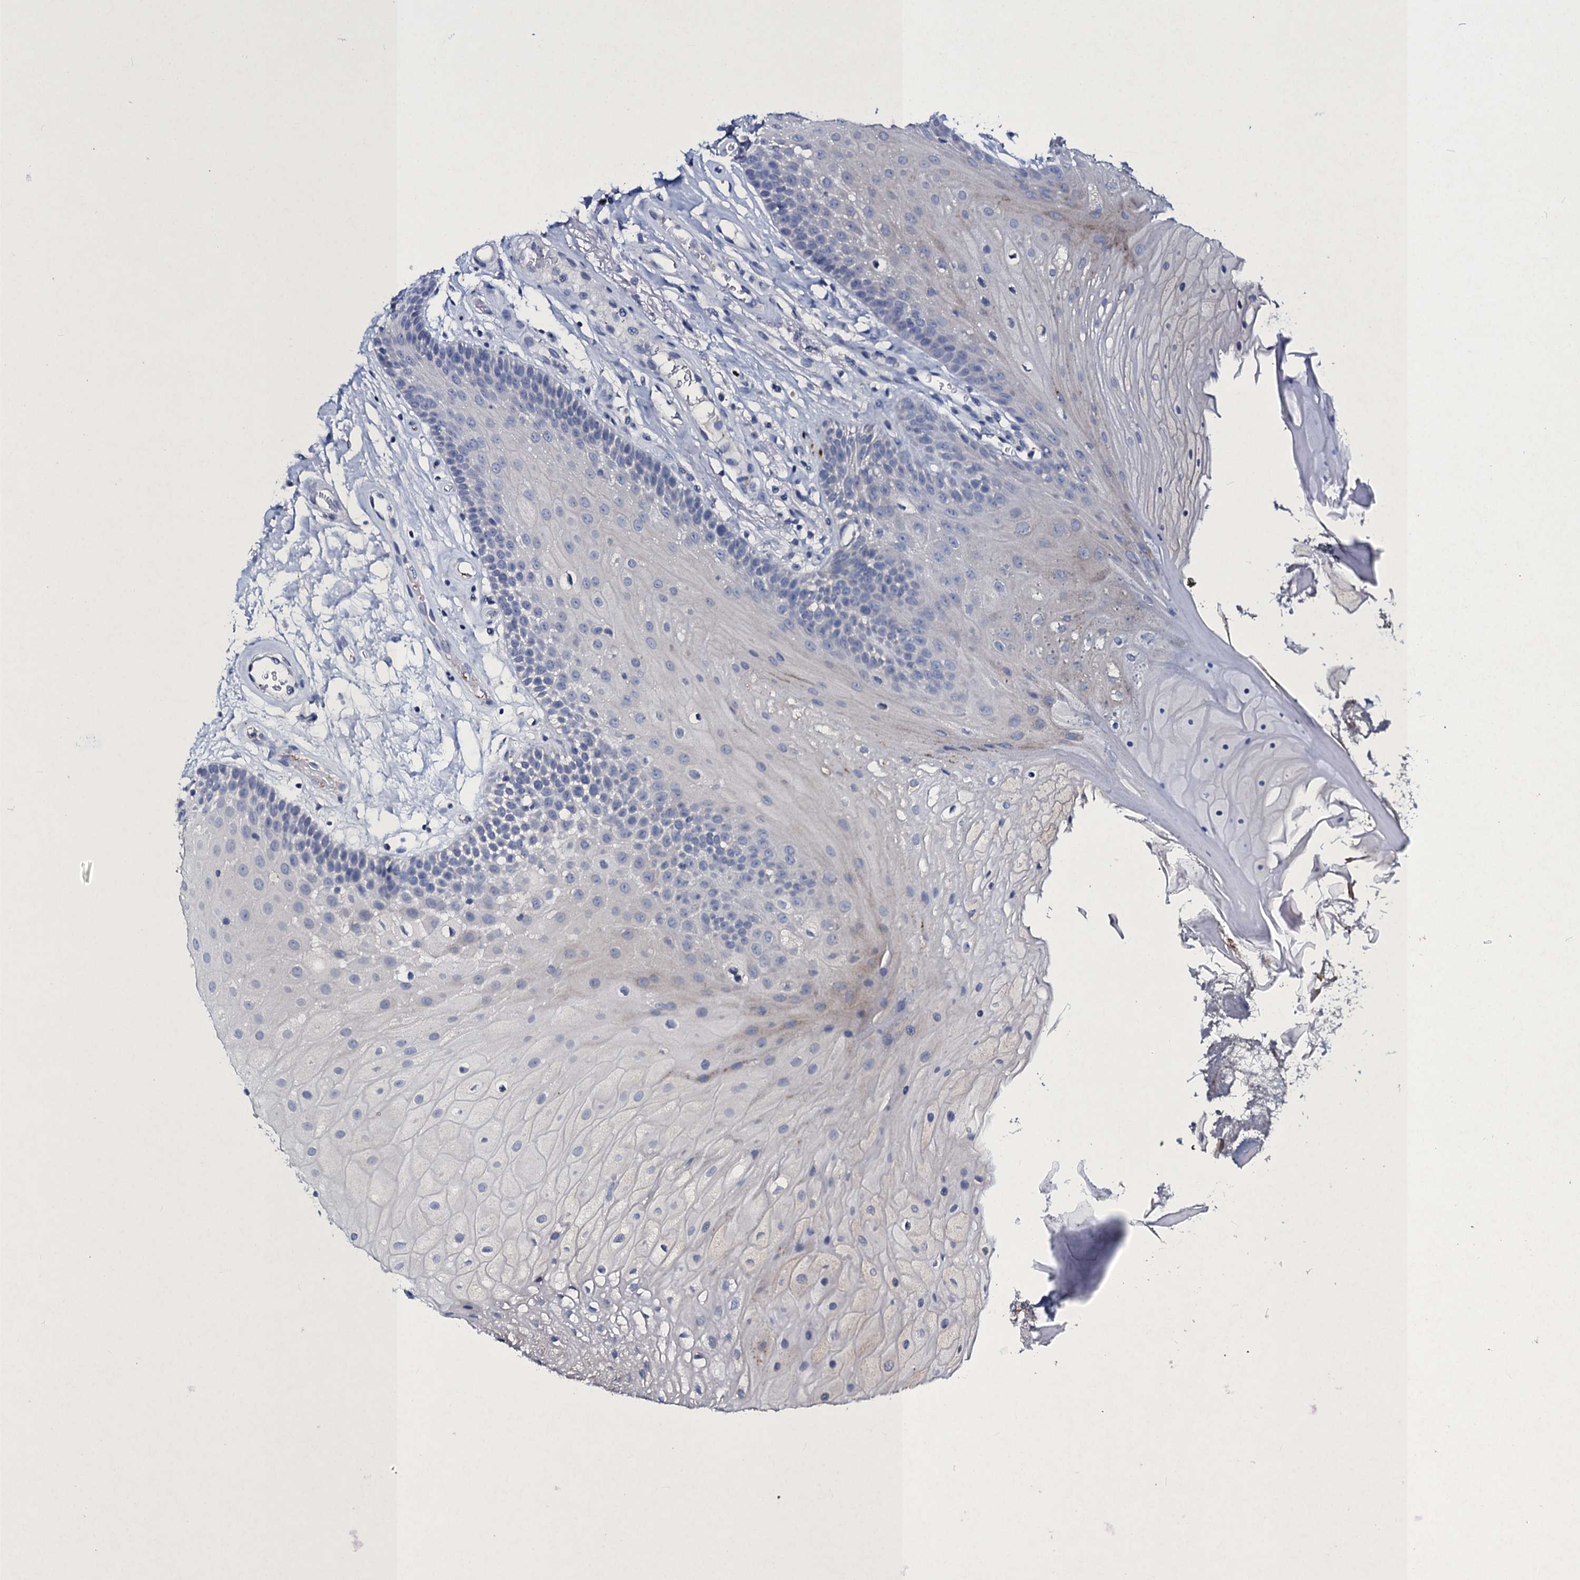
{"staining": {"intensity": "moderate", "quantity": "25%-75%", "location": "cytoplasmic/membranous"}, "tissue": "oral mucosa", "cell_type": "Squamous epithelial cells", "image_type": "normal", "snomed": [{"axis": "morphology", "description": "Normal tissue, NOS"}, {"axis": "topography", "description": "Oral tissue"}], "caption": "Immunohistochemical staining of benign human oral mucosa exhibits medium levels of moderate cytoplasmic/membranous positivity in approximately 25%-75% of squamous epithelial cells.", "gene": "TPGS2", "patient": {"sex": "female", "age": 80}}